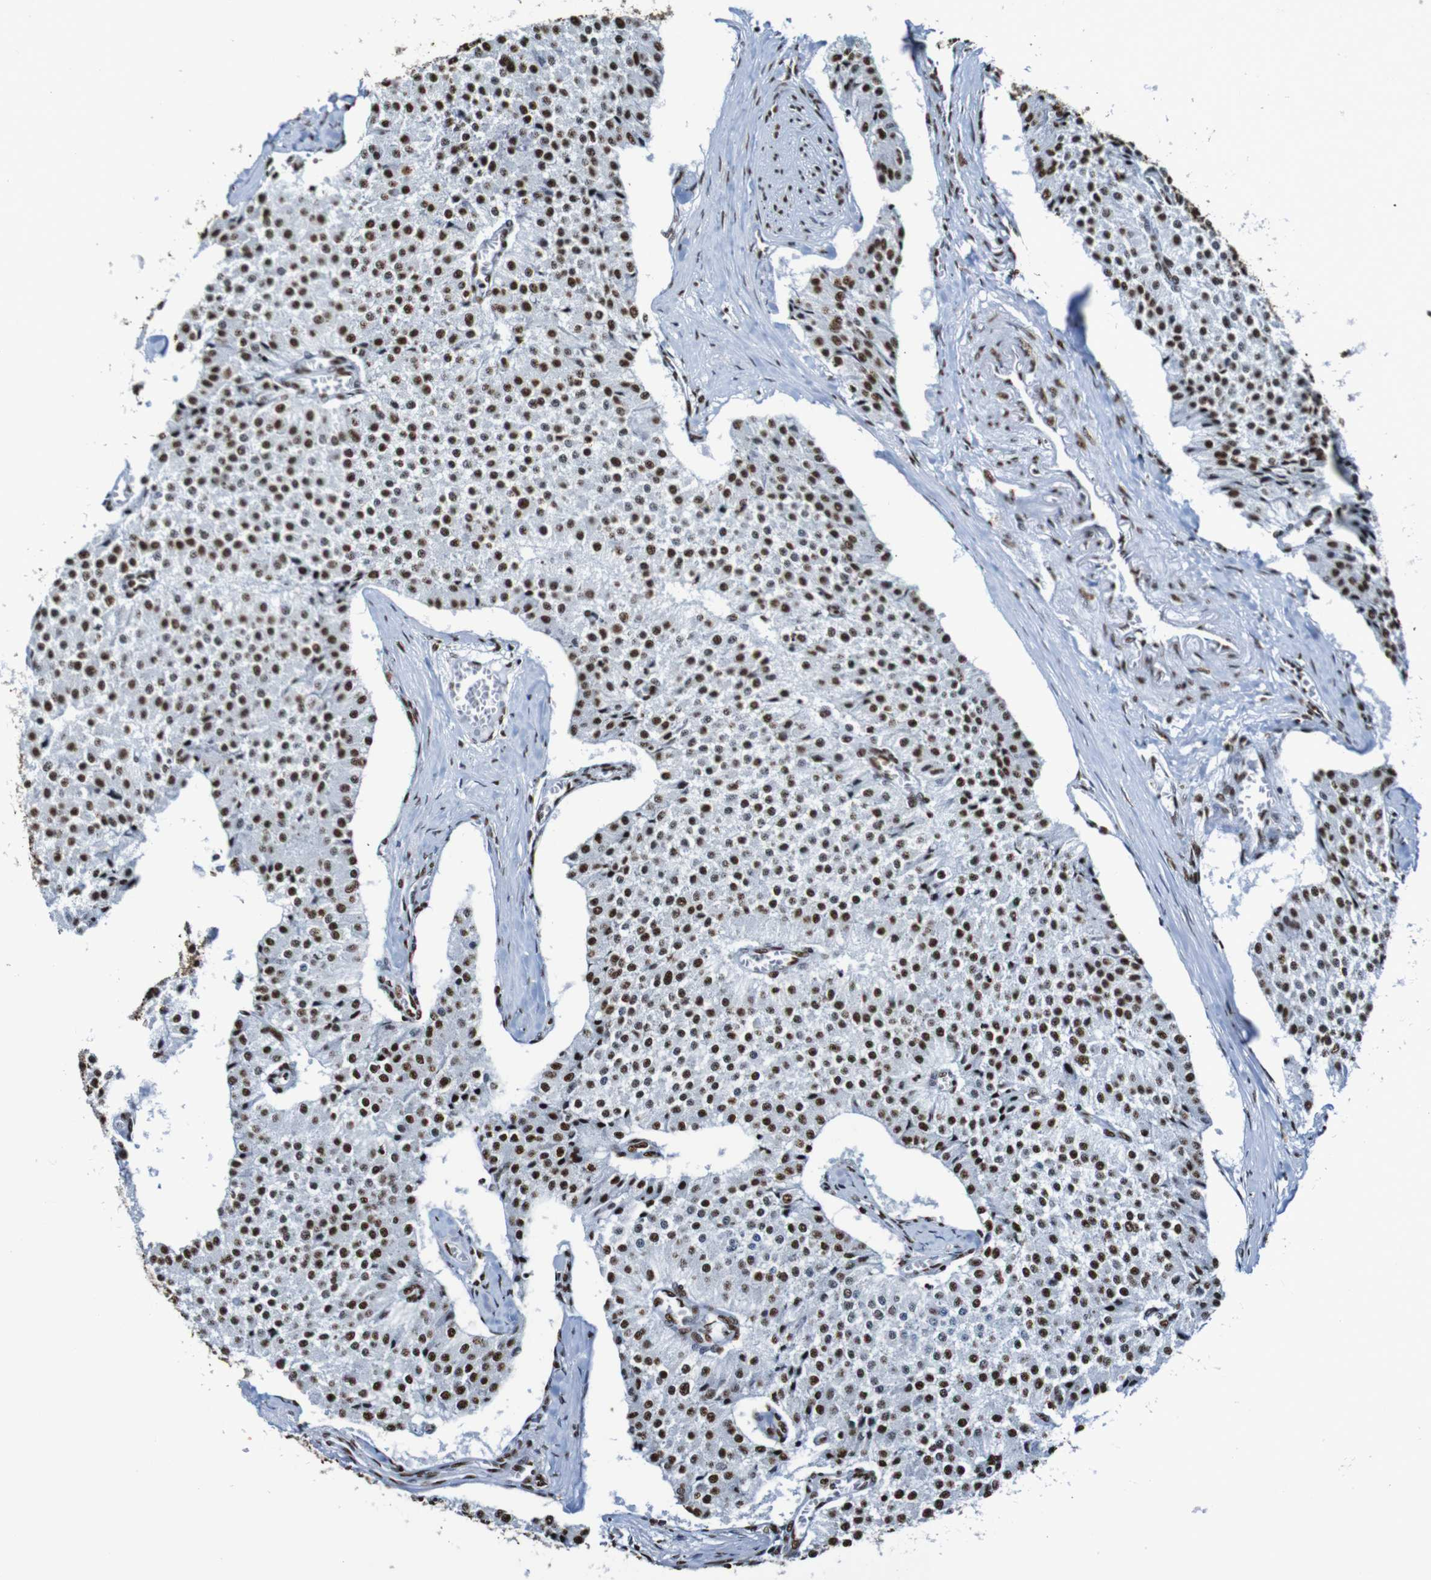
{"staining": {"intensity": "strong", "quantity": ">75%", "location": "nuclear"}, "tissue": "carcinoid", "cell_type": "Tumor cells", "image_type": "cancer", "snomed": [{"axis": "morphology", "description": "Carcinoid, malignant, NOS"}, {"axis": "topography", "description": "Colon"}], "caption": "The micrograph demonstrates a brown stain indicating the presence of a protein in the nuclear of tumor cells in malignant carcinoid.", "gene": "SRSF3", "patient": {"sex": "female", "age": 52}}